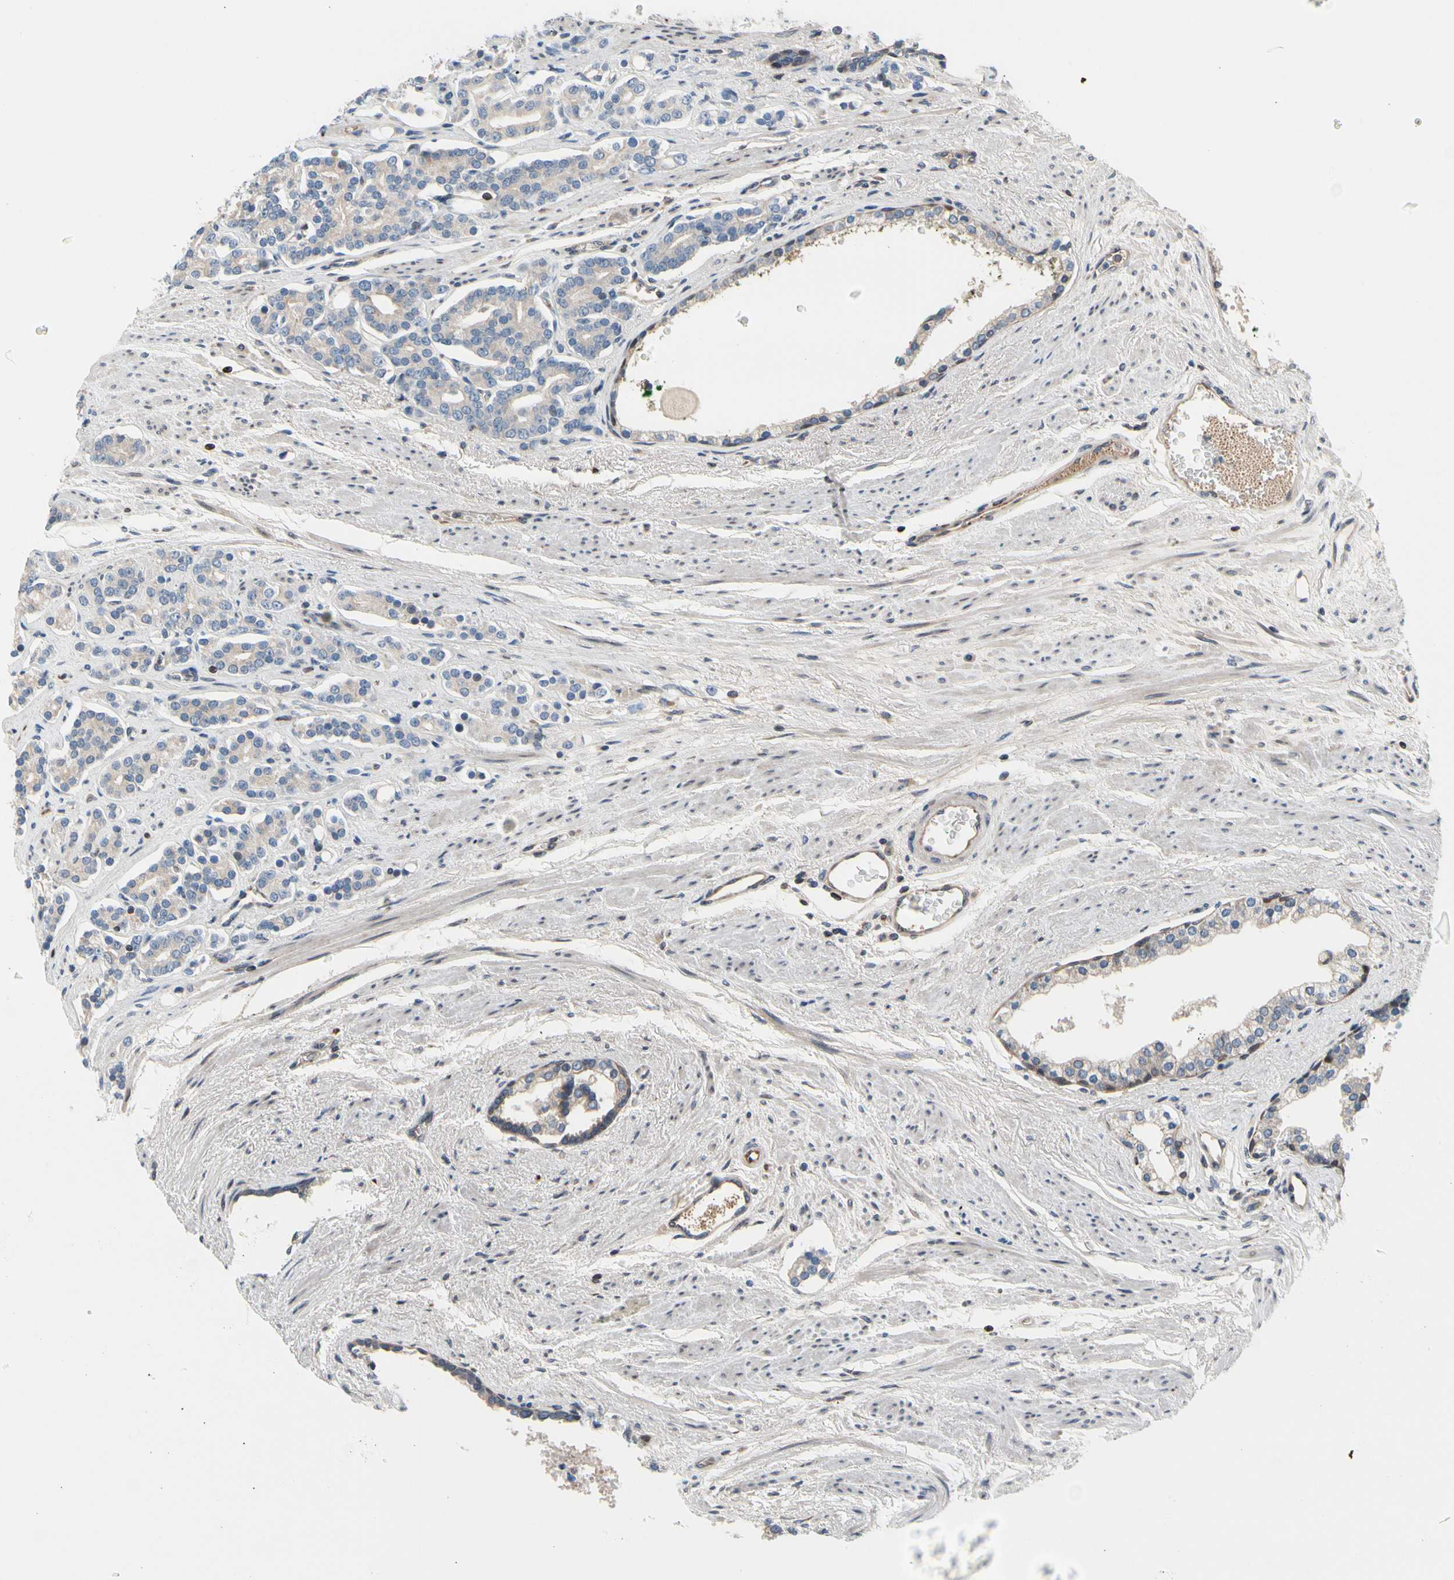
{"staining": {"intensity": "weak", "quantity": ">75%", "location": "cytoplasmic/membranous"}, "tissue": "prostate cancer", "cell_type": "Tumor cells", "image_type": "cancer", "snomed": [{"axis": "morphology", "description": "Adenocarcinoma, Low grade"}, {"axis": "topography", "description": "Prostate"}], "caption": "Immunohistochemistry (DAB (3,3'-diaminobenzidine)) staining of human adenocarcinoma (low-grade) (prostate) exhibits weak cytoplasmic/membranous protein positivity in approximately >75% of tumor cells.", "gene": "MAP3K3", "patient": {"sex": "male", "age": 63}}